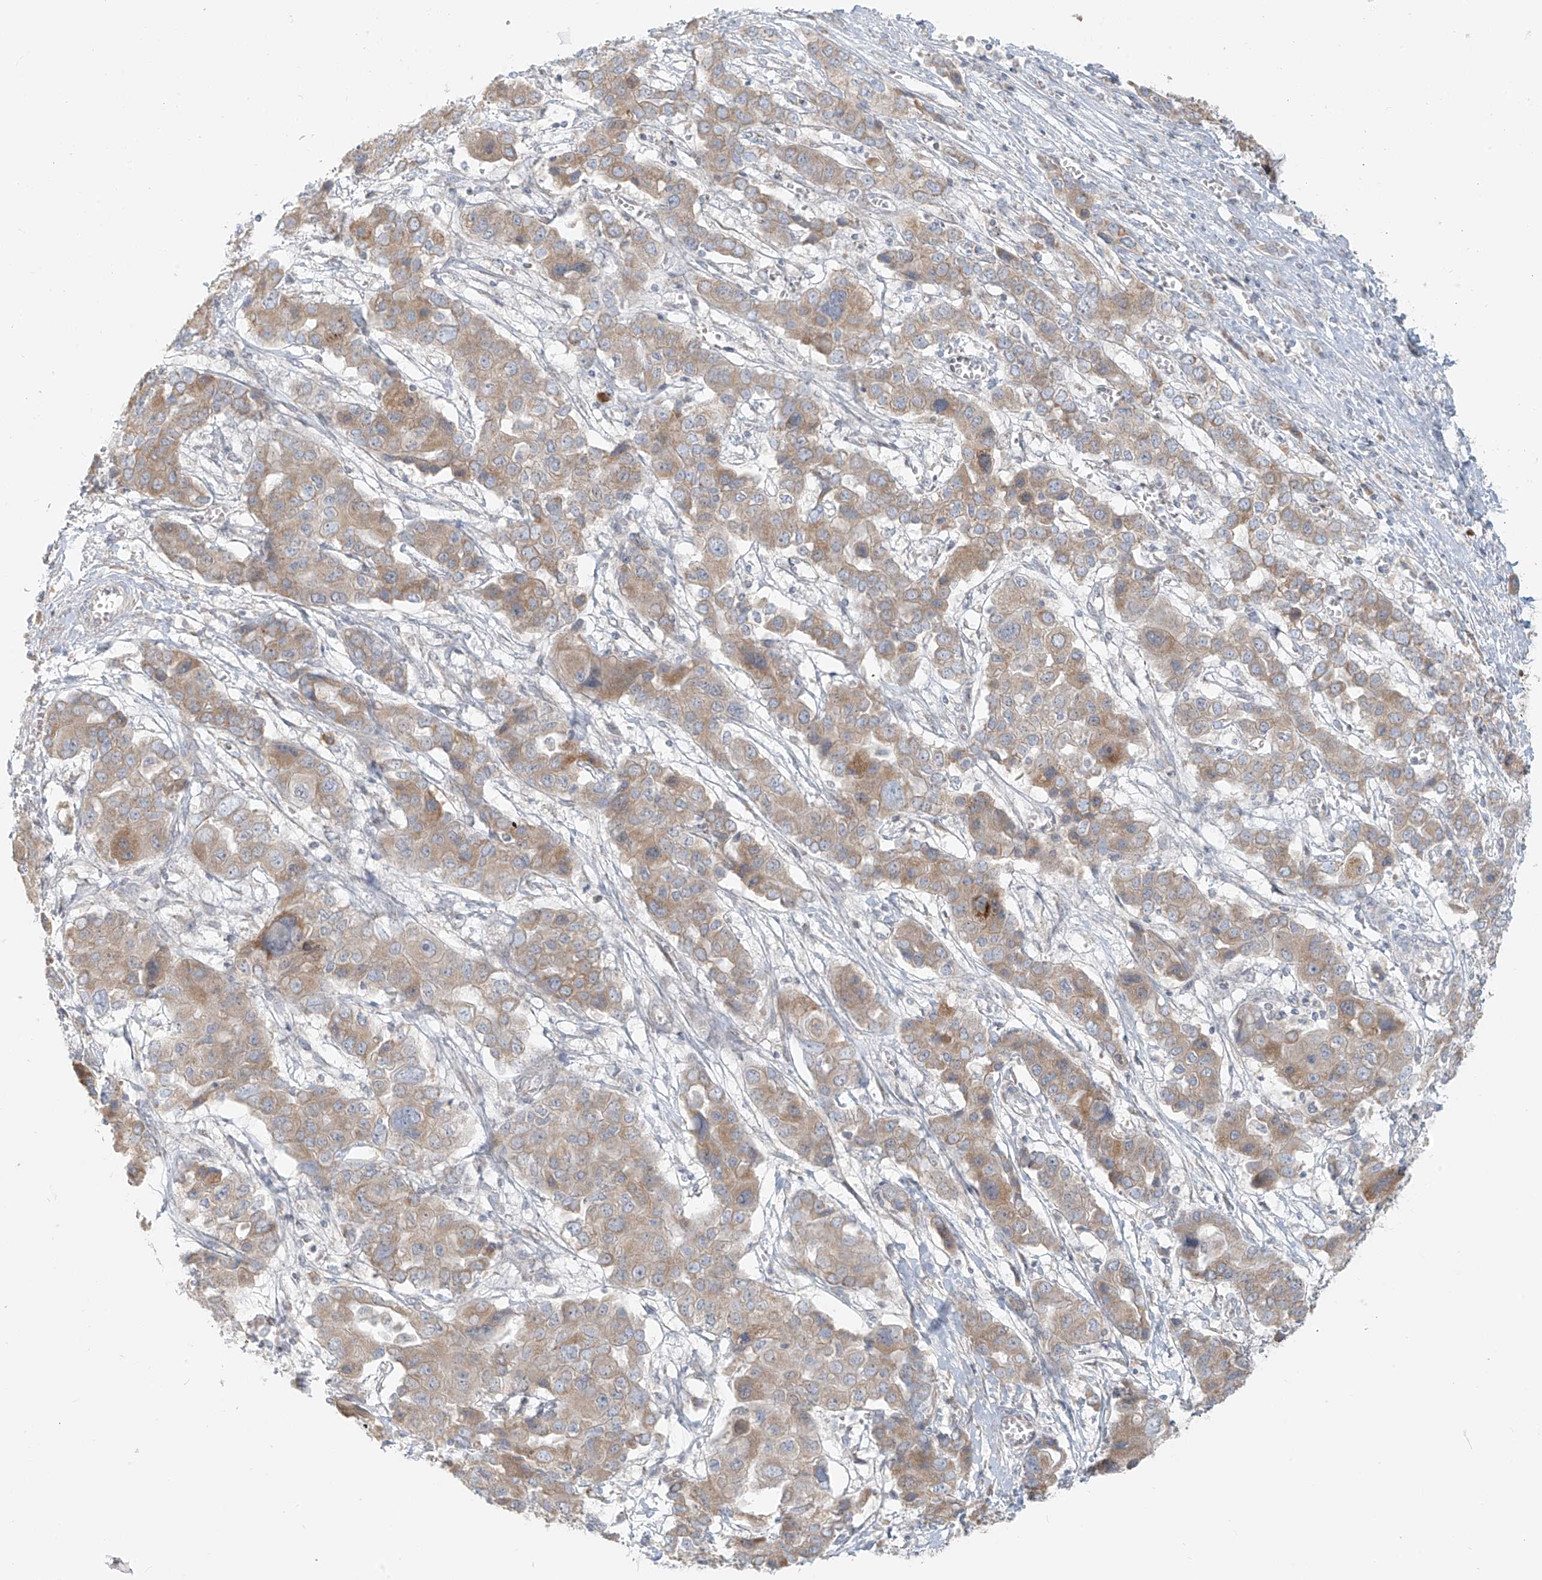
{"staining": {"intensity": "moderate", "quantity": "<25%", "location": "cytoplasmic/membranous"}, "tissue": "liver cancer", "cell_type": "Tumor cells", "image_type": "cancer", "snomed": [{"axis": "morphology", "description": "Cholangiocarcinoma"}, {"axis": "topography", "description": "Liver"}], "caption": "An image showing moderate cytoplasmic/membranous staining in about <25% of tumor cells in liver cancer, as visualized by brown immunohistochemical staining.", "gene": "UST", "patient": {"sex": "male", "age": 67}}